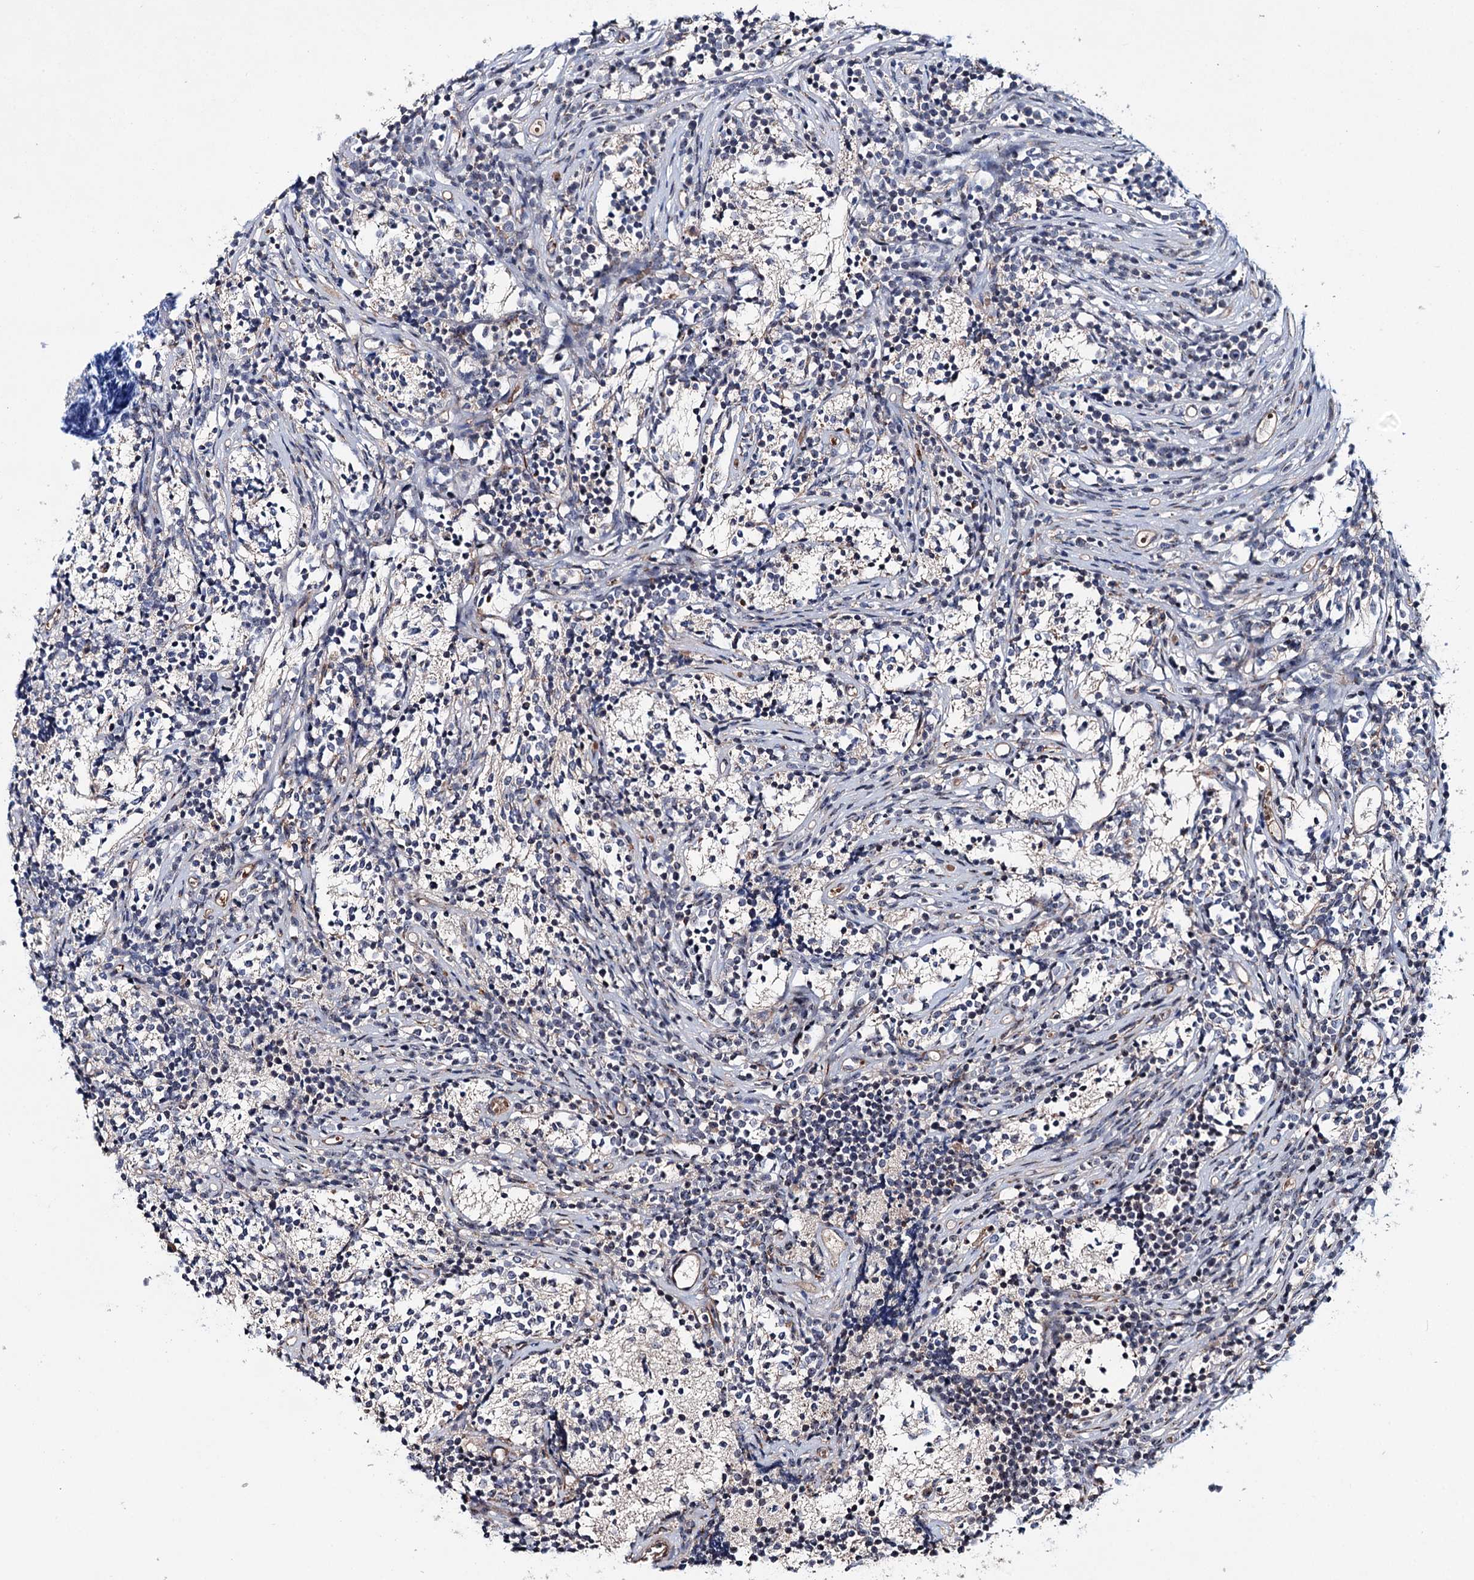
{"staining": {"intensity": "negative", "quantity": "none", "location": "none"}, "tissue": "glioma", "cell_type": "Tumor cells", "image_type": "cancer", "snomed": [{"axis": "morphology", "description": "Glioma, malignant, Low grade"}, {"axis": "topography", "description": "Brain"}], "caption": "This is a image of immunohistochemistry staining of malignant glioma (low-grade), which shows no positivity in tumor cells.", "gene": "PTDSS2", "patient": {"sex": "female", "age": 1}}